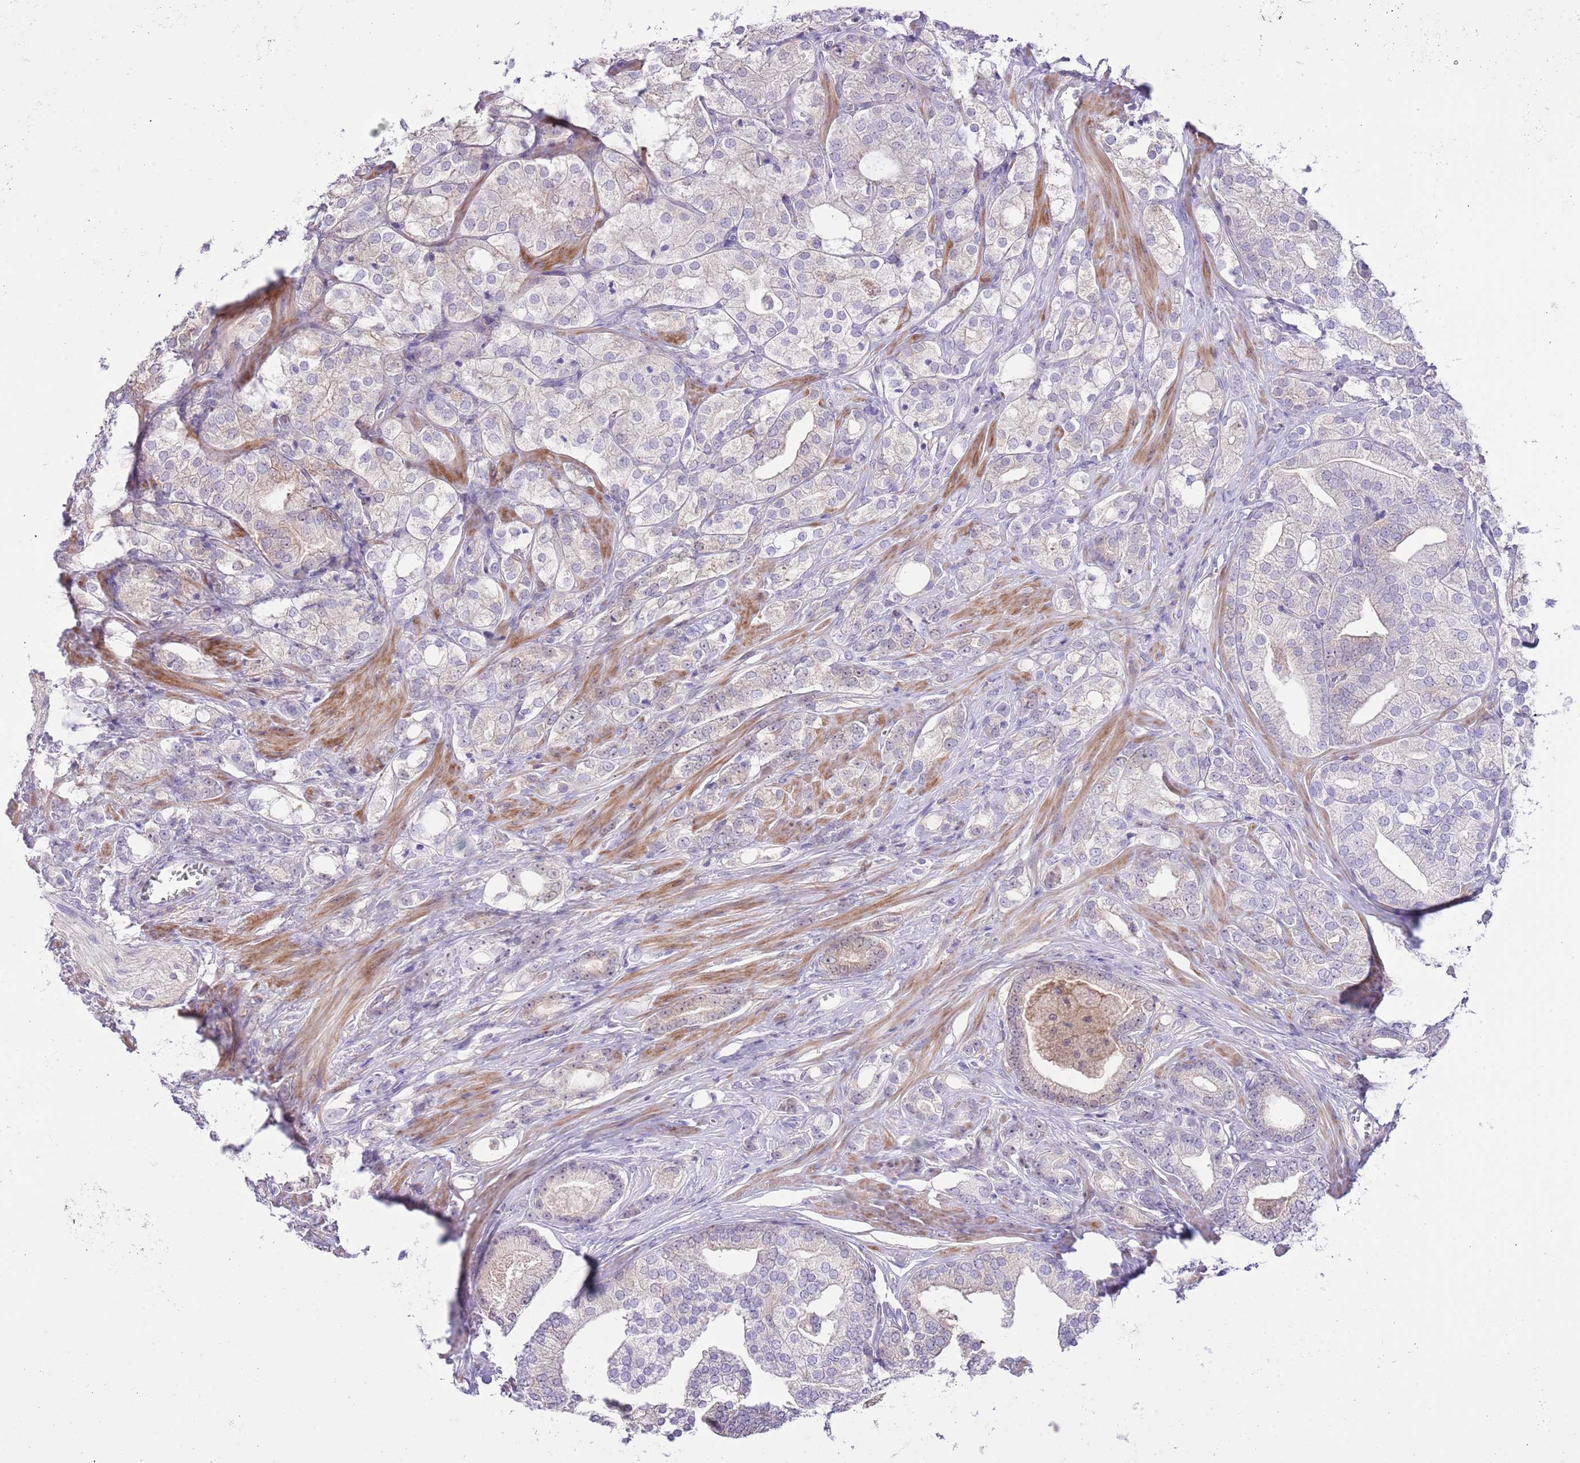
{"staining": {"intensity": "negative", "quantity": "none", "location": "none"}, "tissue": "prostate cancer", "cell_type": "Tumor cells", "image_type": "cancer", "snomed": [{"axis": "morphology", "description": "Adenocarcinoma, High grade"}, {"axis": "topography", "description": "Prostate"}], "caption": "This is an immunohistochemistry (IHC) histopathology image of prostate cancer. There is no positivity in tumor cells.", "gene": "PRR32", "patient": {"sex": "male", "age": 50}}